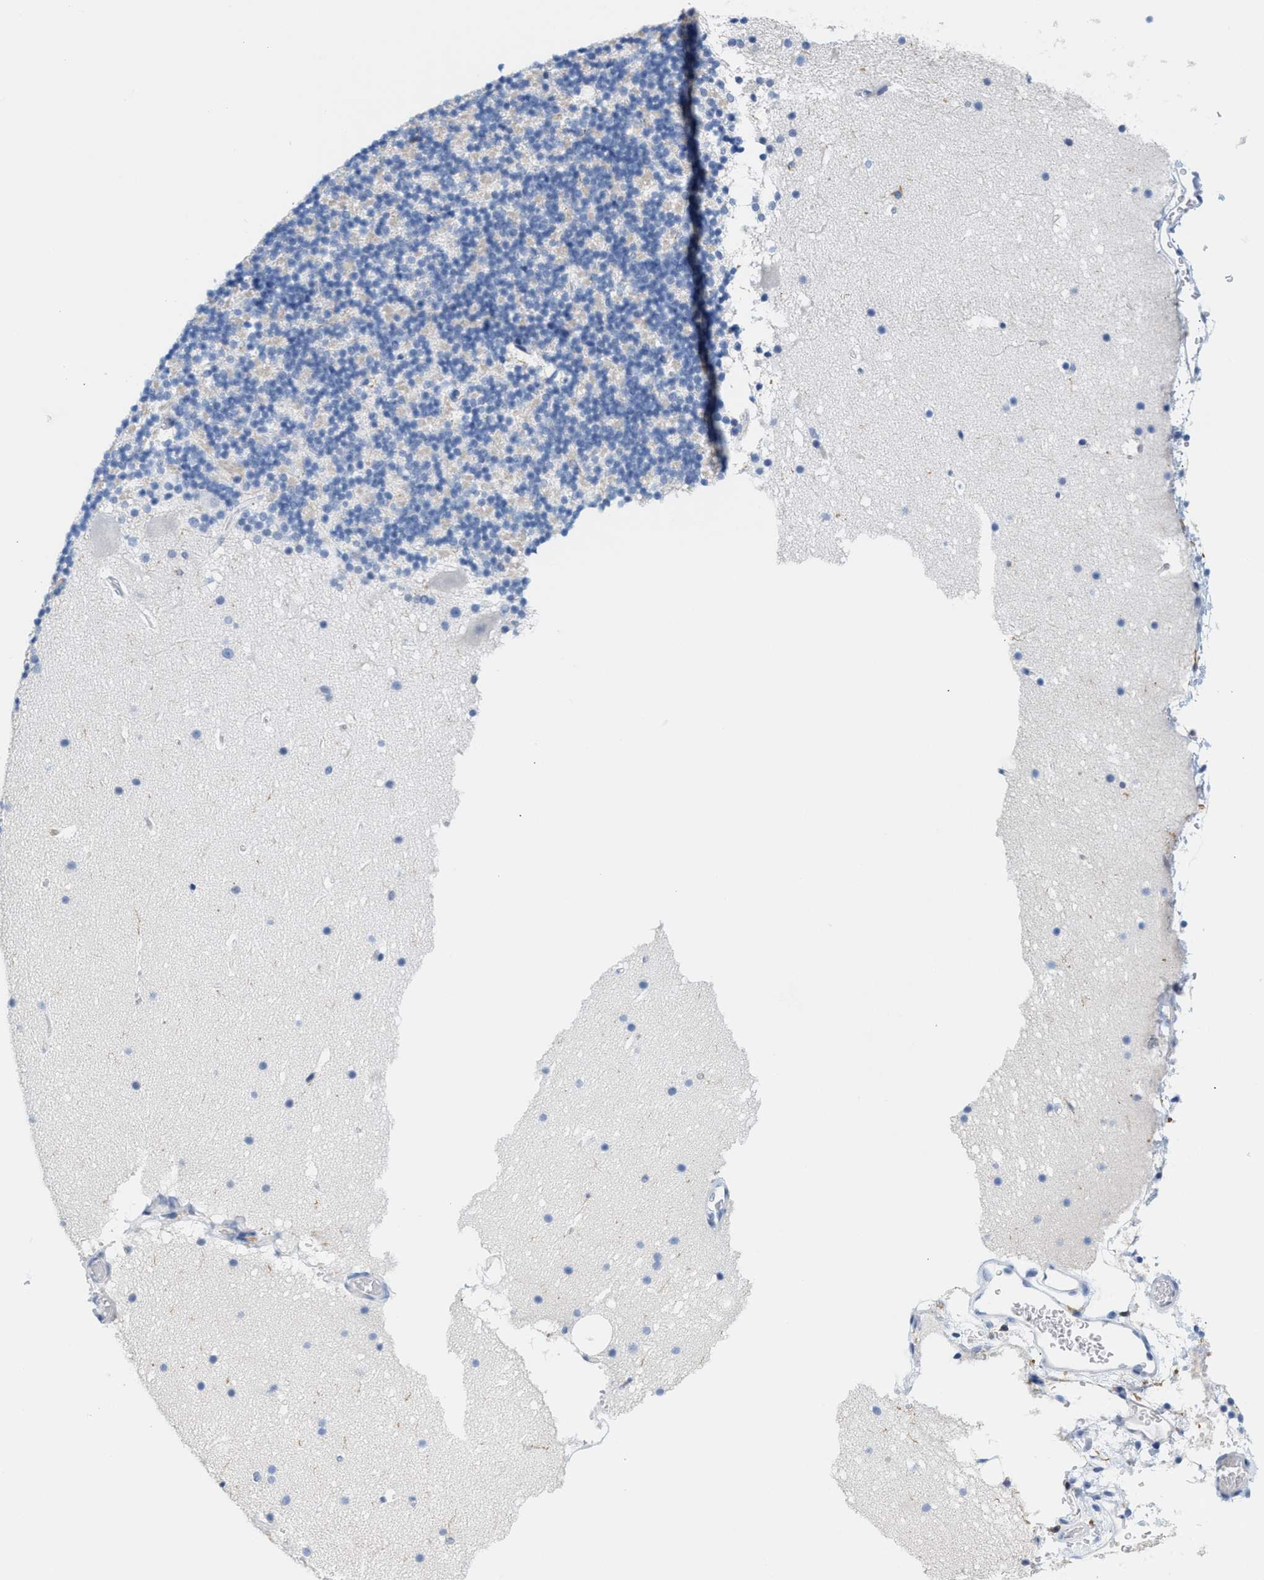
{"staining": {"intensity": "negative", "quantity": "none", "location": "none"}, "tissue": "cerebellum", "cell_type": "Cells in granular layer", "image_type": "normal", "snomed": [{"axis": "morphology", "description": "Normal tissue, NOS"}, {"axis": "topography", "description": "Cerebellum"}], "caption": "DAB immunohistochemical staining of normal human cerebellum reveals no significant staining in cells in granular layer.", "gene": "IL16", "patient": {"sex": "male", "age": 57}}